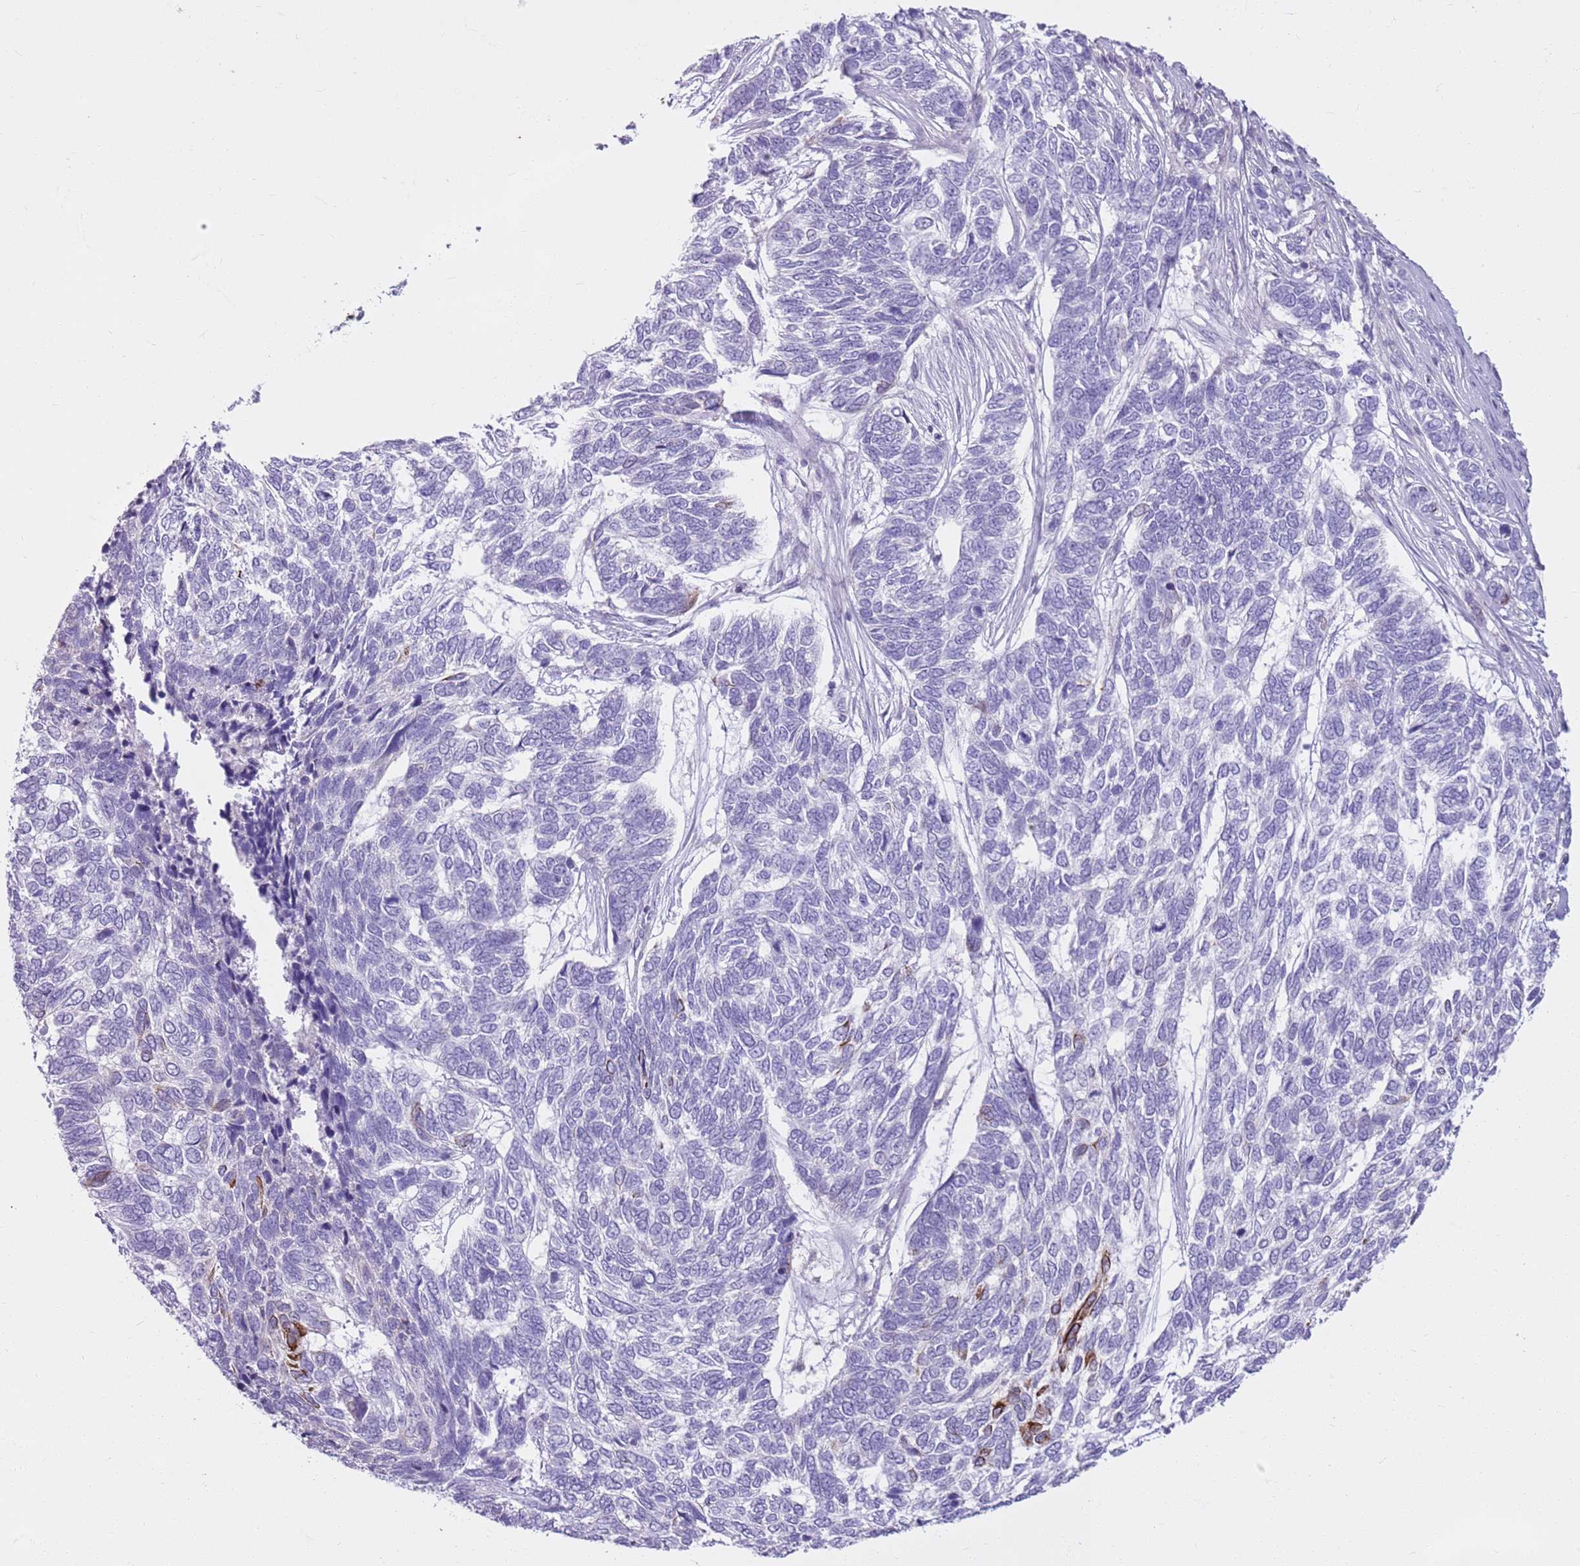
{"staining": {"intensity": "moderate", "quantity": "<25%", "location": "cytoplasmic/membranous"}, "tissue": "skin cancer", "cell_type": "Tumor cells", "image_type": "cancer", "snomed": [{"axis": "morphology", "description": "Basal cell carcinoma"}, {"axis": "topography", "description": "Skin"}], "caption": "DAB (3,3'-diaminobenzidine) immunohistochemical staining of basal cell carcinoma (skin) reveals moderate cytoplasmic/membranous protein staining in about <25% of tumor cells. The staining is performed using DAB brown chromogen to label protein expression. The nuclei are counter-stained blue using hematoxylin.", "gene": "CNPPD1", "patient": {"sex": "female", "age": 65}}